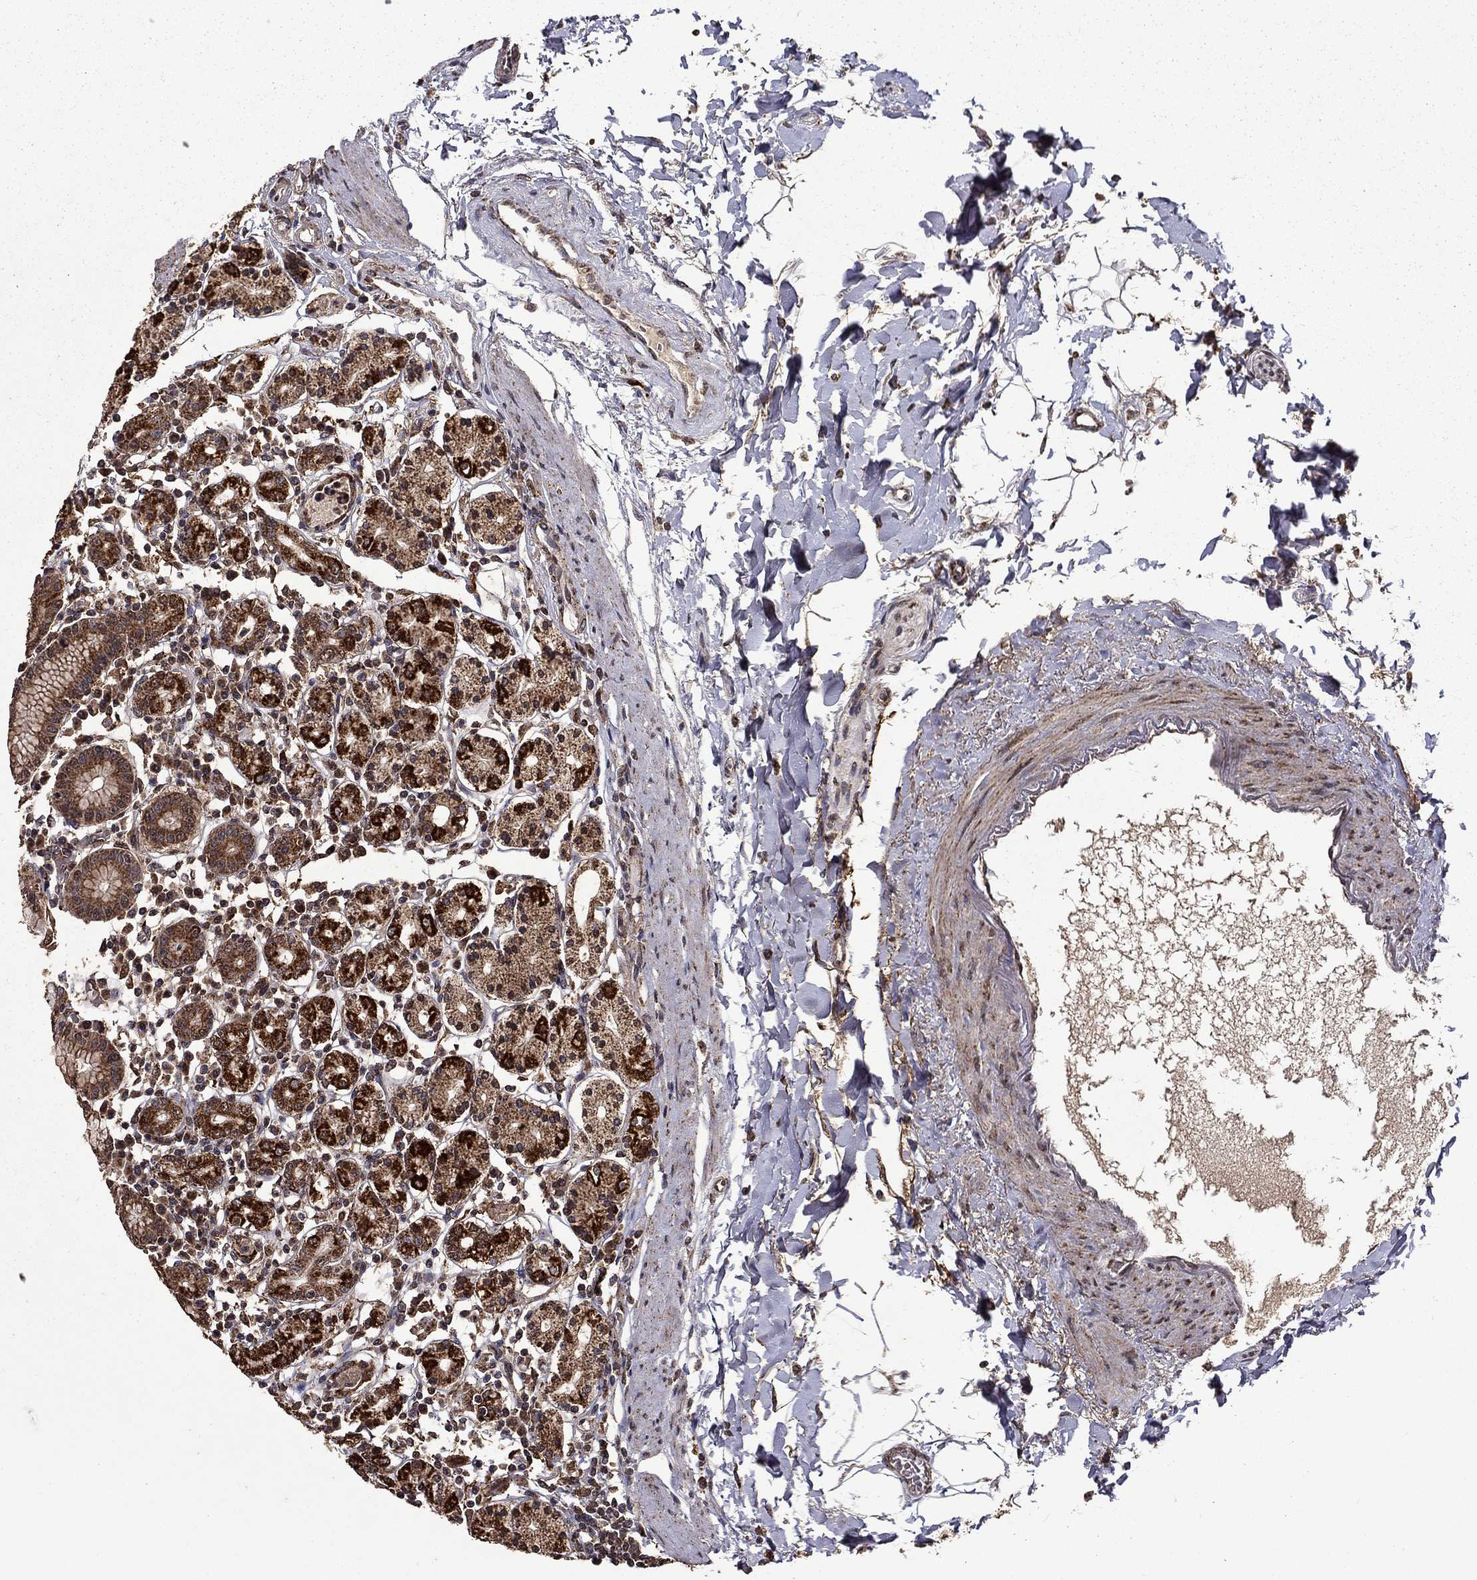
{"staining": {"intensity": "strong", "quantity": "25%-75%", "location": "cytoplasmic/membranous"}, "tissue": "stomach", "cell_type": "Glandular cells", "image_type": "normal", "snomed": [{"axis": "morphology", "description": "Normal tissue, NOS"}, {"axis": "topography", "description": "Stomach, upper"}, {"axis": "topography", "description": "Stomach"}], "caption": "Immunohistochemistry (IHC) photomicrograph of unremarkable human stomach stained for a protein (brown), which shows high levels of strong cytoplasmic/membranous positivity in approximately 25%-75% of glandular cells.", "gene": "ITM2B", "patient": {"sex": "male", "age": 62}}